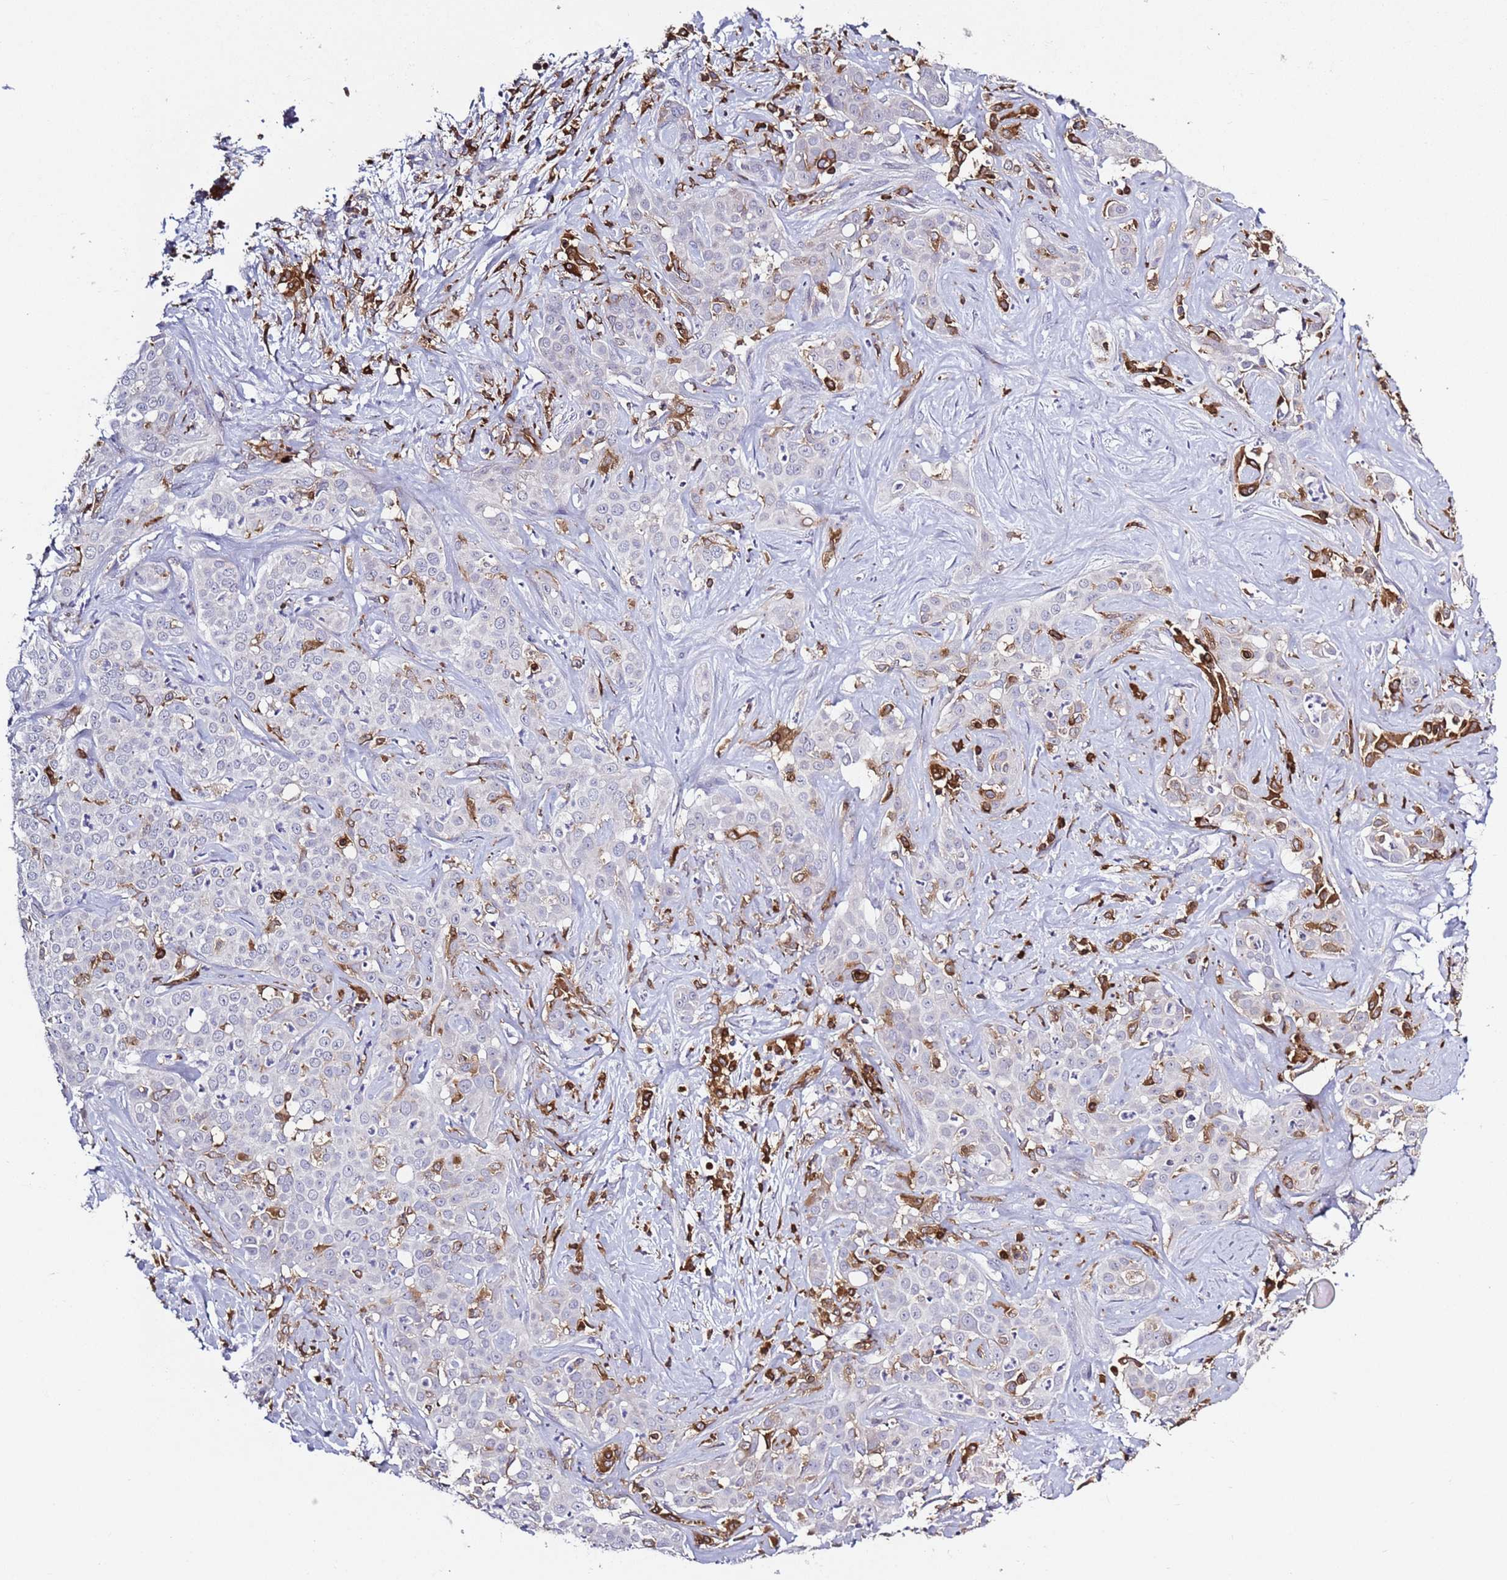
{"staining": {"intensity": "negative", "quantity": "none", "location": "none"}, "tissue": "liver cancer", "cell_type": "Tumor cells", "image_type": "cancer", "snomed": [{"axis": "morphology", "description": "Cholangiocarcinoma"}, {"axis": "topography", "description": "Liver"}], "caption": "IHC photomicrograph of neoplastic tissue: liver cancer (cholangiocarcinoma) stained with DAB (3,3'-diaminobenzidine) reveals no significant protein positivity in tumor cells.", "gene": "LPXN", "patient": {"sex": "male", "age": 67}}